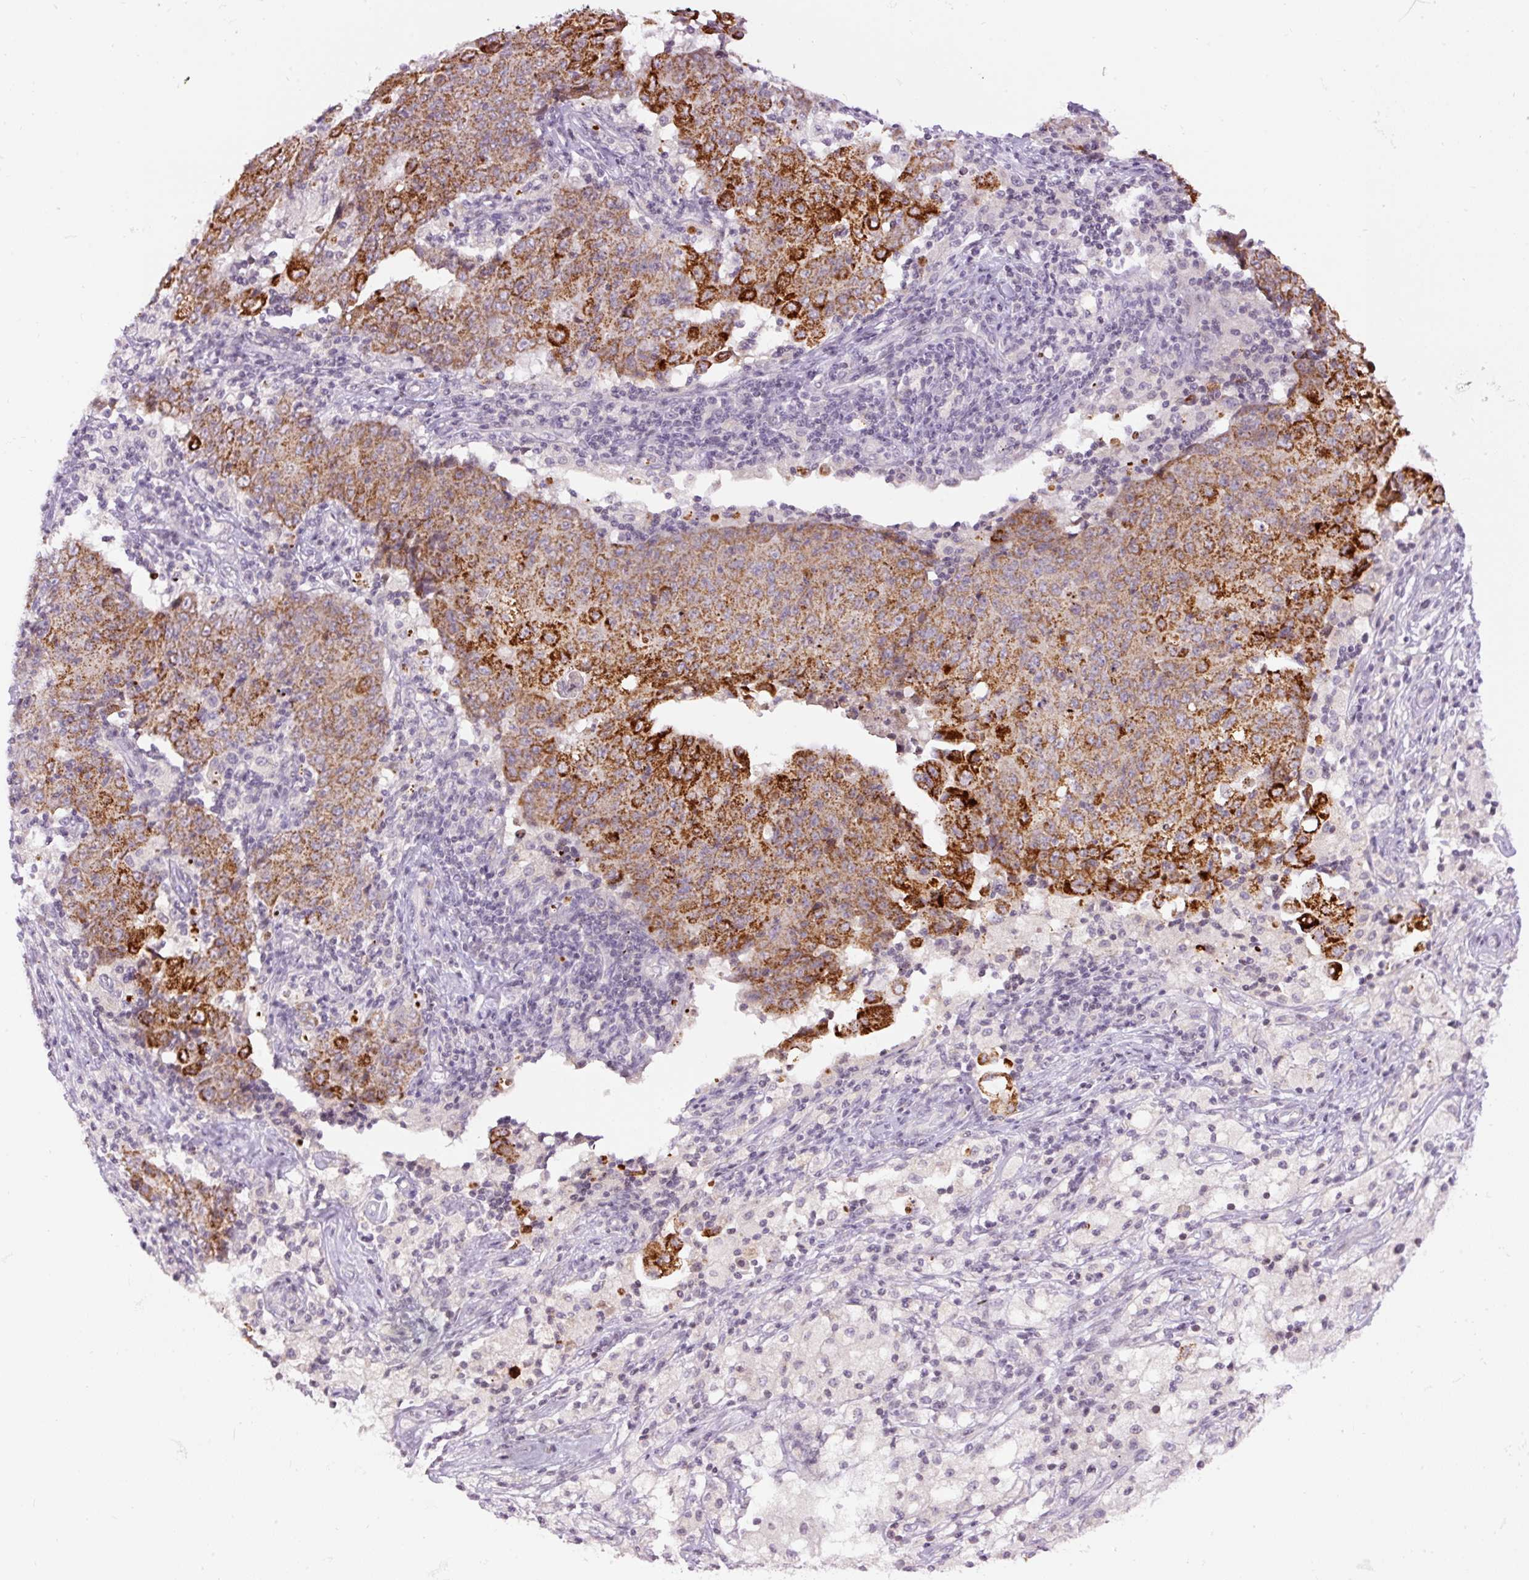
{"staining": {"intensity": "strong", "quantity": ">75%", "location": "cytoplasmic/membranous"}, "tissue": "ovarian cancer", "cell_type": "Tumor cells", "image_type": "cancer", "snomed": [{"axis": "morphology", "description": "Carcinoma, endometroid"}, {"axis": "topography", "description": "Ovary"}], "caption": "Ovarian endometroid carcinoma stained for a protein displays strong cytoplasmic/membranous positivity in tumor cells.", "gene": "ABHD11", "patient": {"sex": "female", "age": 42}}